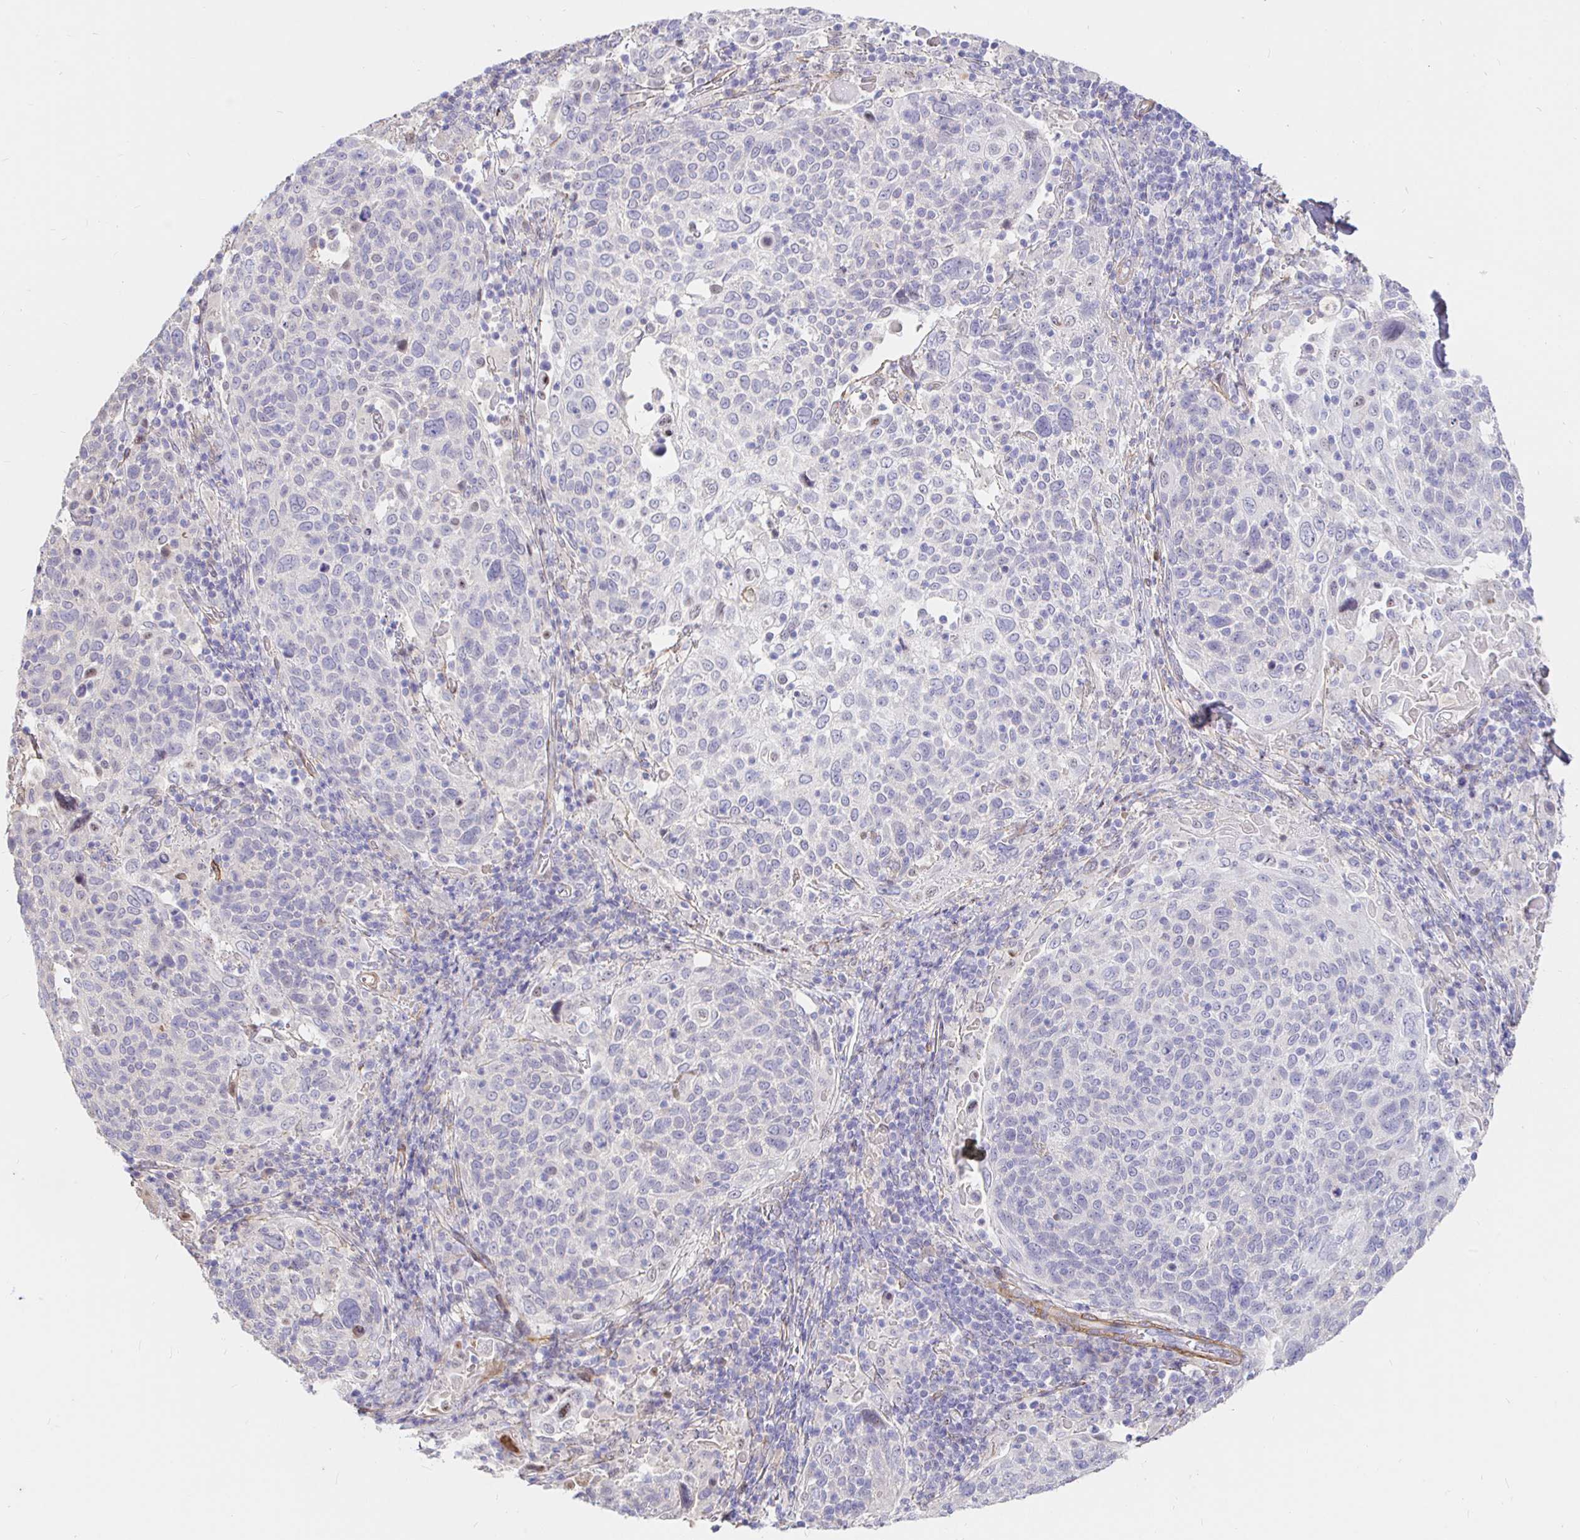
{"staining": {"intensity": "negative", "quantity": "none", "location": "none"}, "tissue": "cervical cancer", "cell_type": "Tumor cells", "image_type": "cancer", "snomed": [{"axis": "morphology", "description": "Squamous cell carcinoma, NOS"}, {"axis": "topography", "description": "Cervix"}], "caption": "The micrograph displays no significant positivity in tumor cells of cervical squamous cell carcinoma.", "gene": "PALM2AKAP2", "patient": {"sex": "female", "age": 61}}